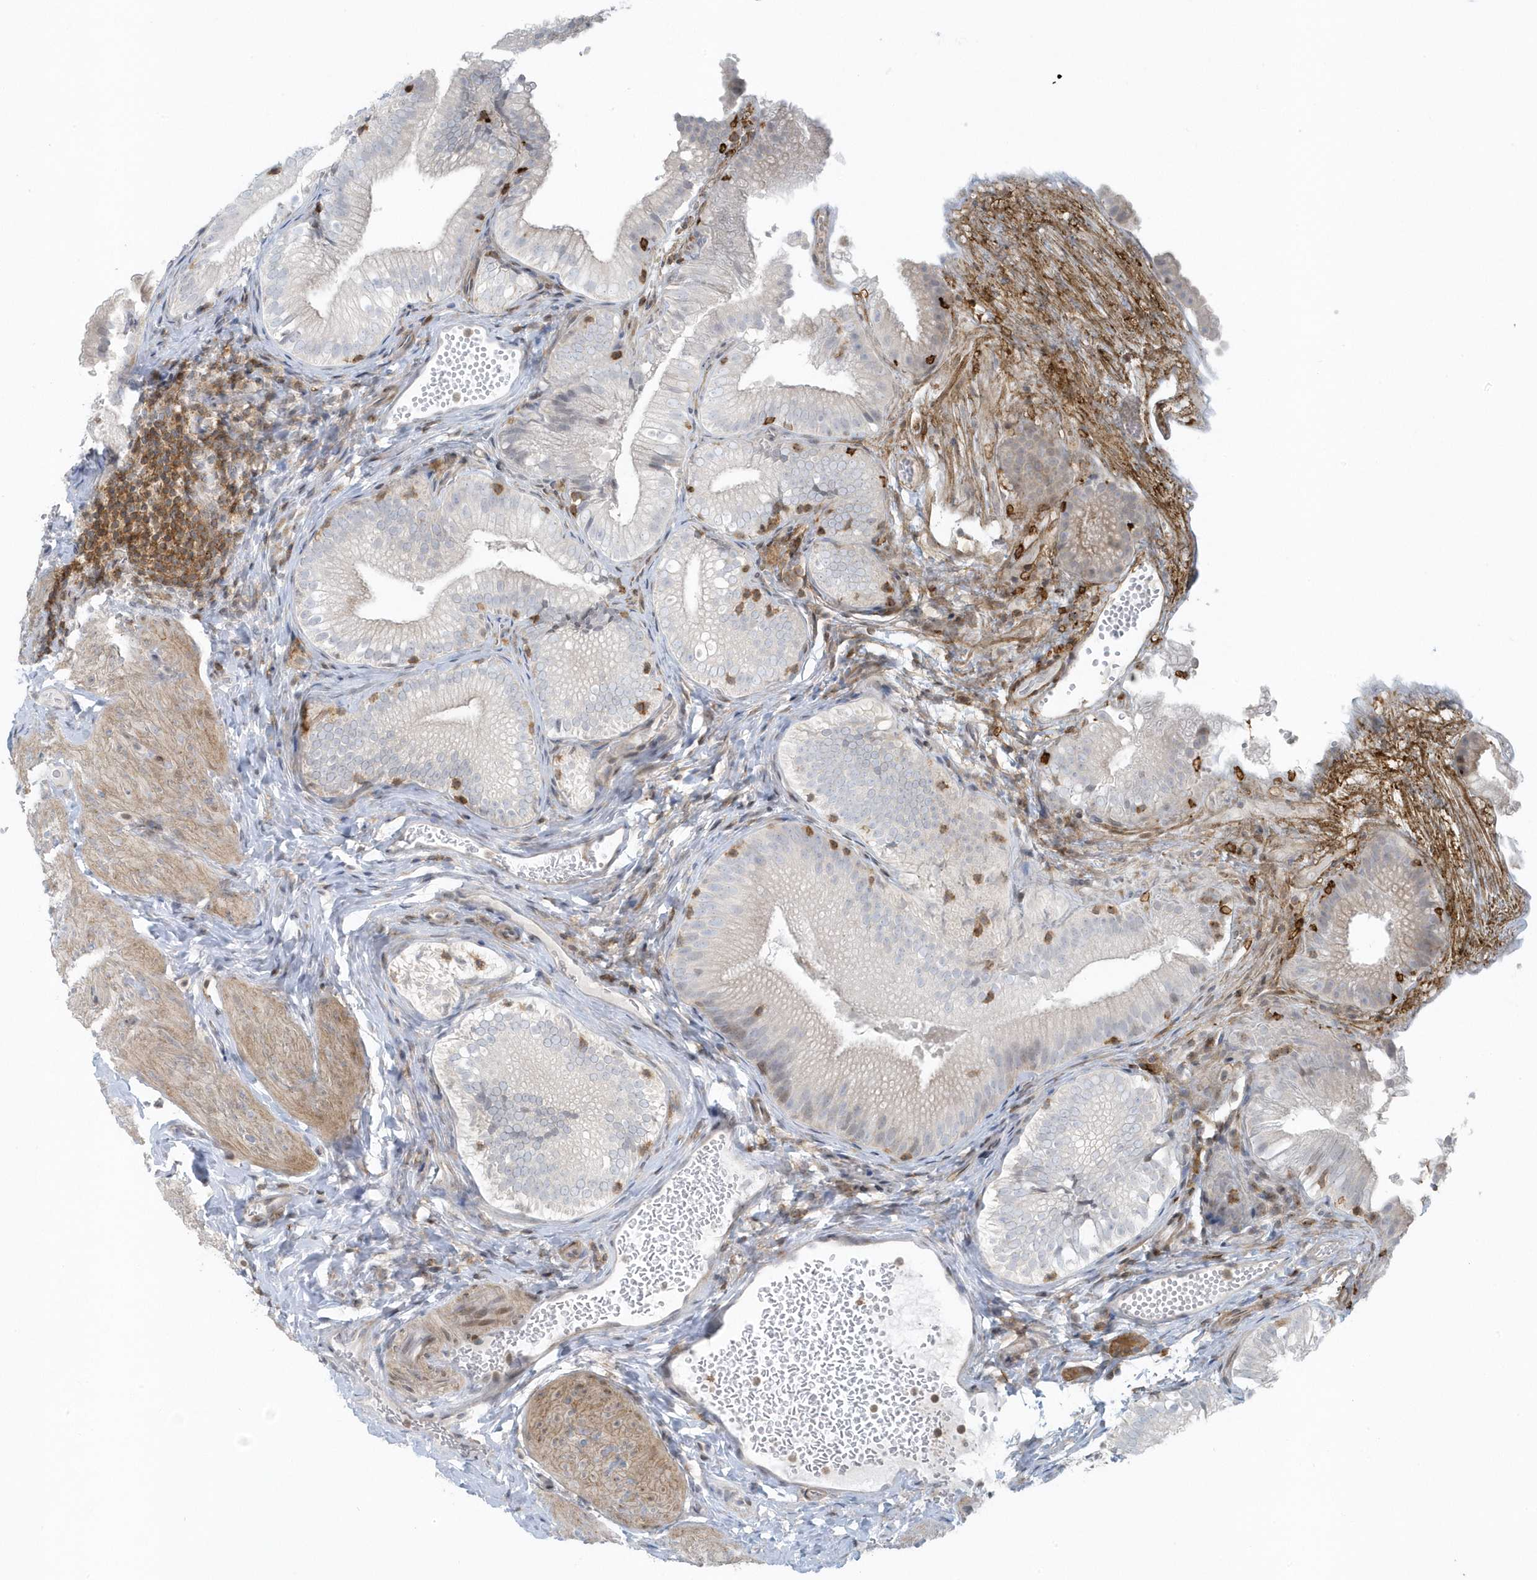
{"staining": {"intensity": "weak", "quantity": "<25%", "location": "cytoplasmic/membranous"}, "tissue": "gallbladder", "cell_type": "Glandular cells", "image_type": "normal", "snomed": [{"axis": "morphology", "description": "Normal tissue, NOS"}, {"axis": "topography", "description": "Gallbladder"}], "caption": "Immunohistochemistry (IHC) of benign gallbladder shows no staining in glandular cells. (Brightfield microscopy of DAB (3,3'-diaminobenzidine) IHC at high magnification).", "gene": "CACNB2", "patient": {"sex": "female", "age": 30}}